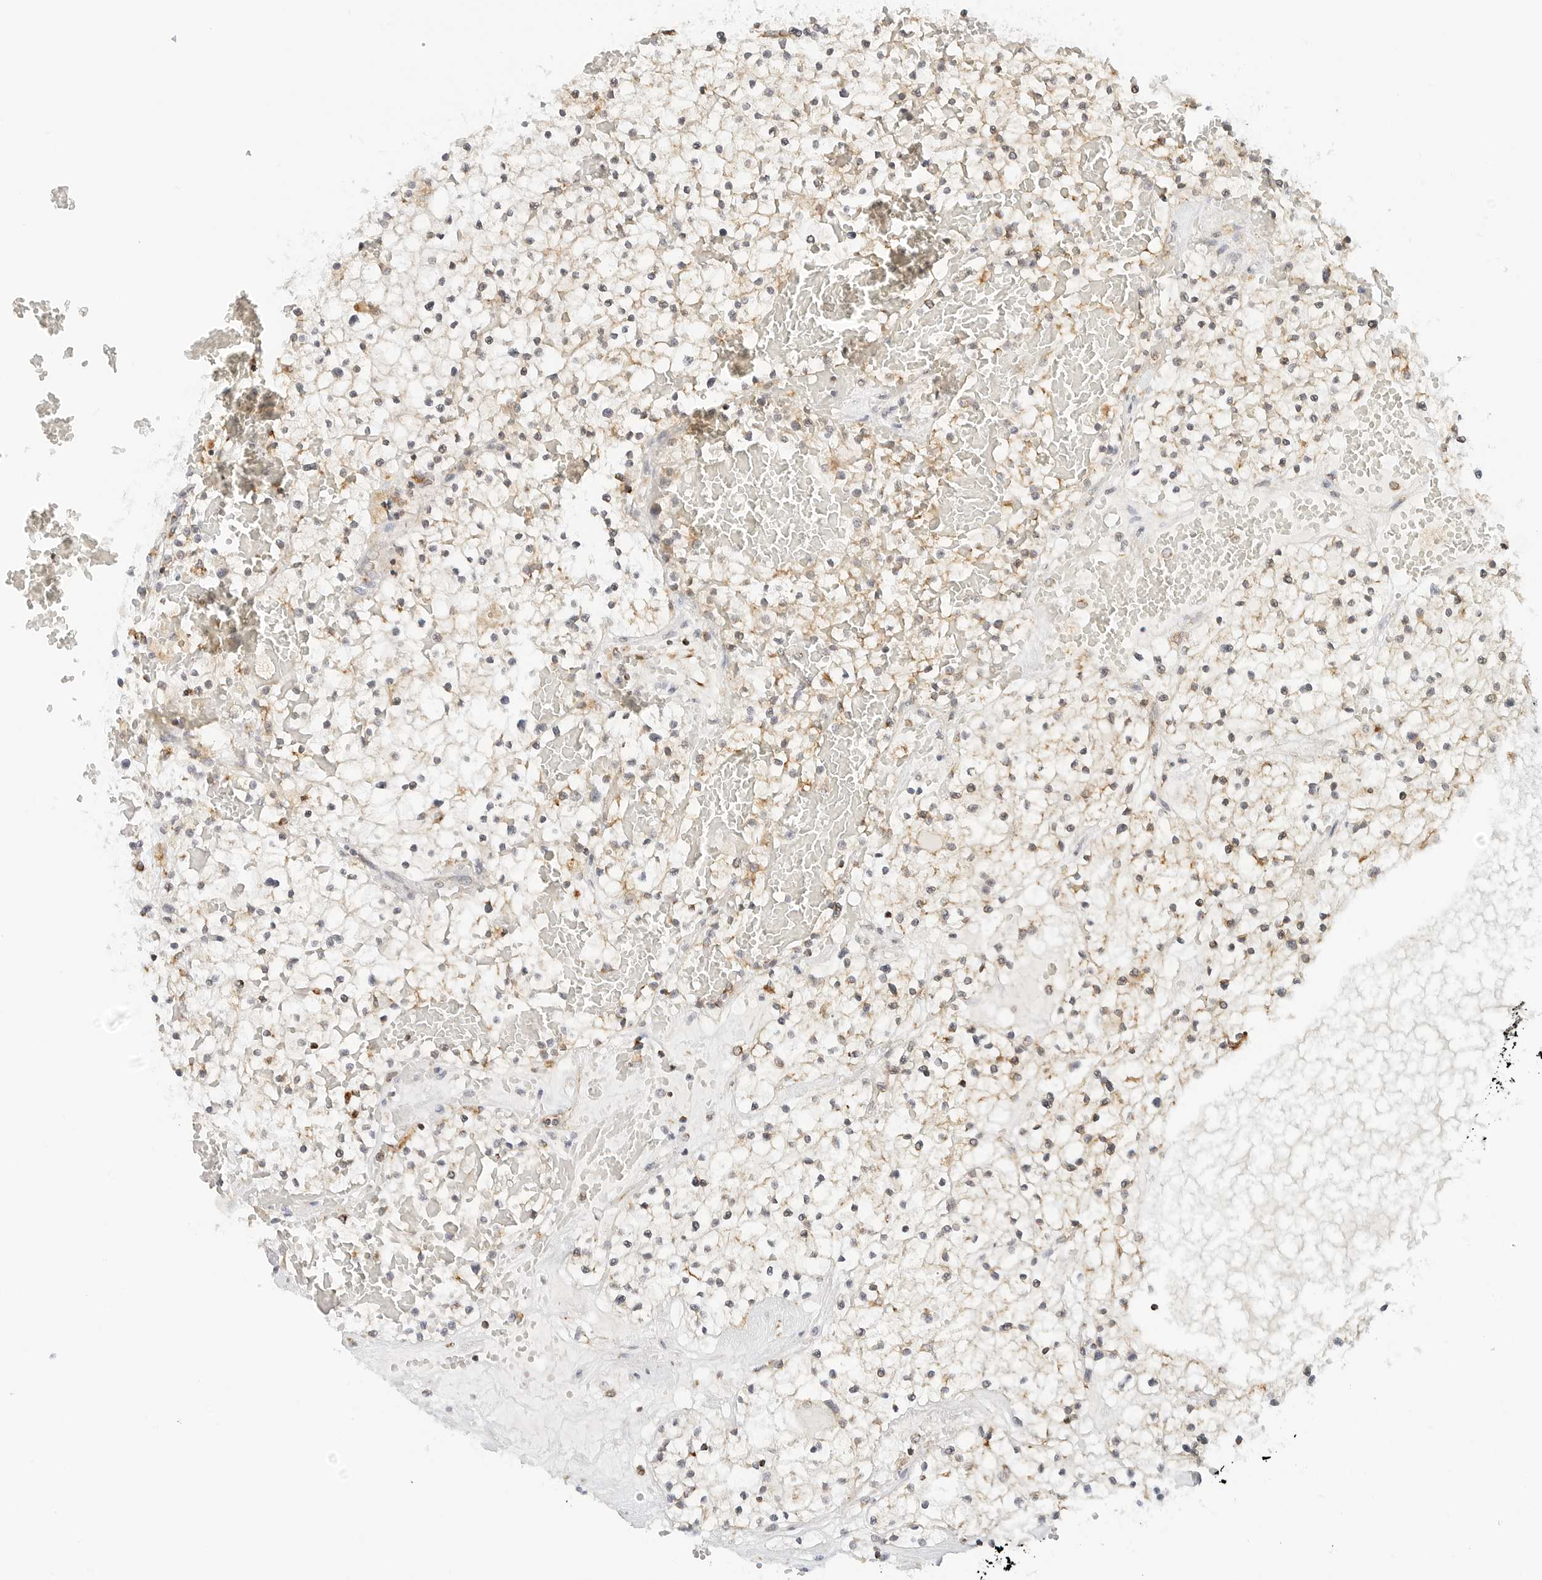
{"staining": {"intensity": "weak", "quantity": "25%-75%", "location": "cytoplasmic/membranous"}, "tissue": "renal cancer", "cell_type": "Tumor cells", "image_type": "cancer", "snomed": [{"axis": "morphology", "description": "Normal tissue, NOS"}, {"axis": "morphology", "description": "Adenocarcinoma, NOS"}, {"axis": "topography", "description": "Kidney"}], "caption": "Immunohistochemical staining of renal adenocarcinoma shows weak cytoplasmic/membranous protein staining in about 25%-75% of tumor cells.", "gene": "ATL1", "patient": {"sex": "male", "age": 68}}